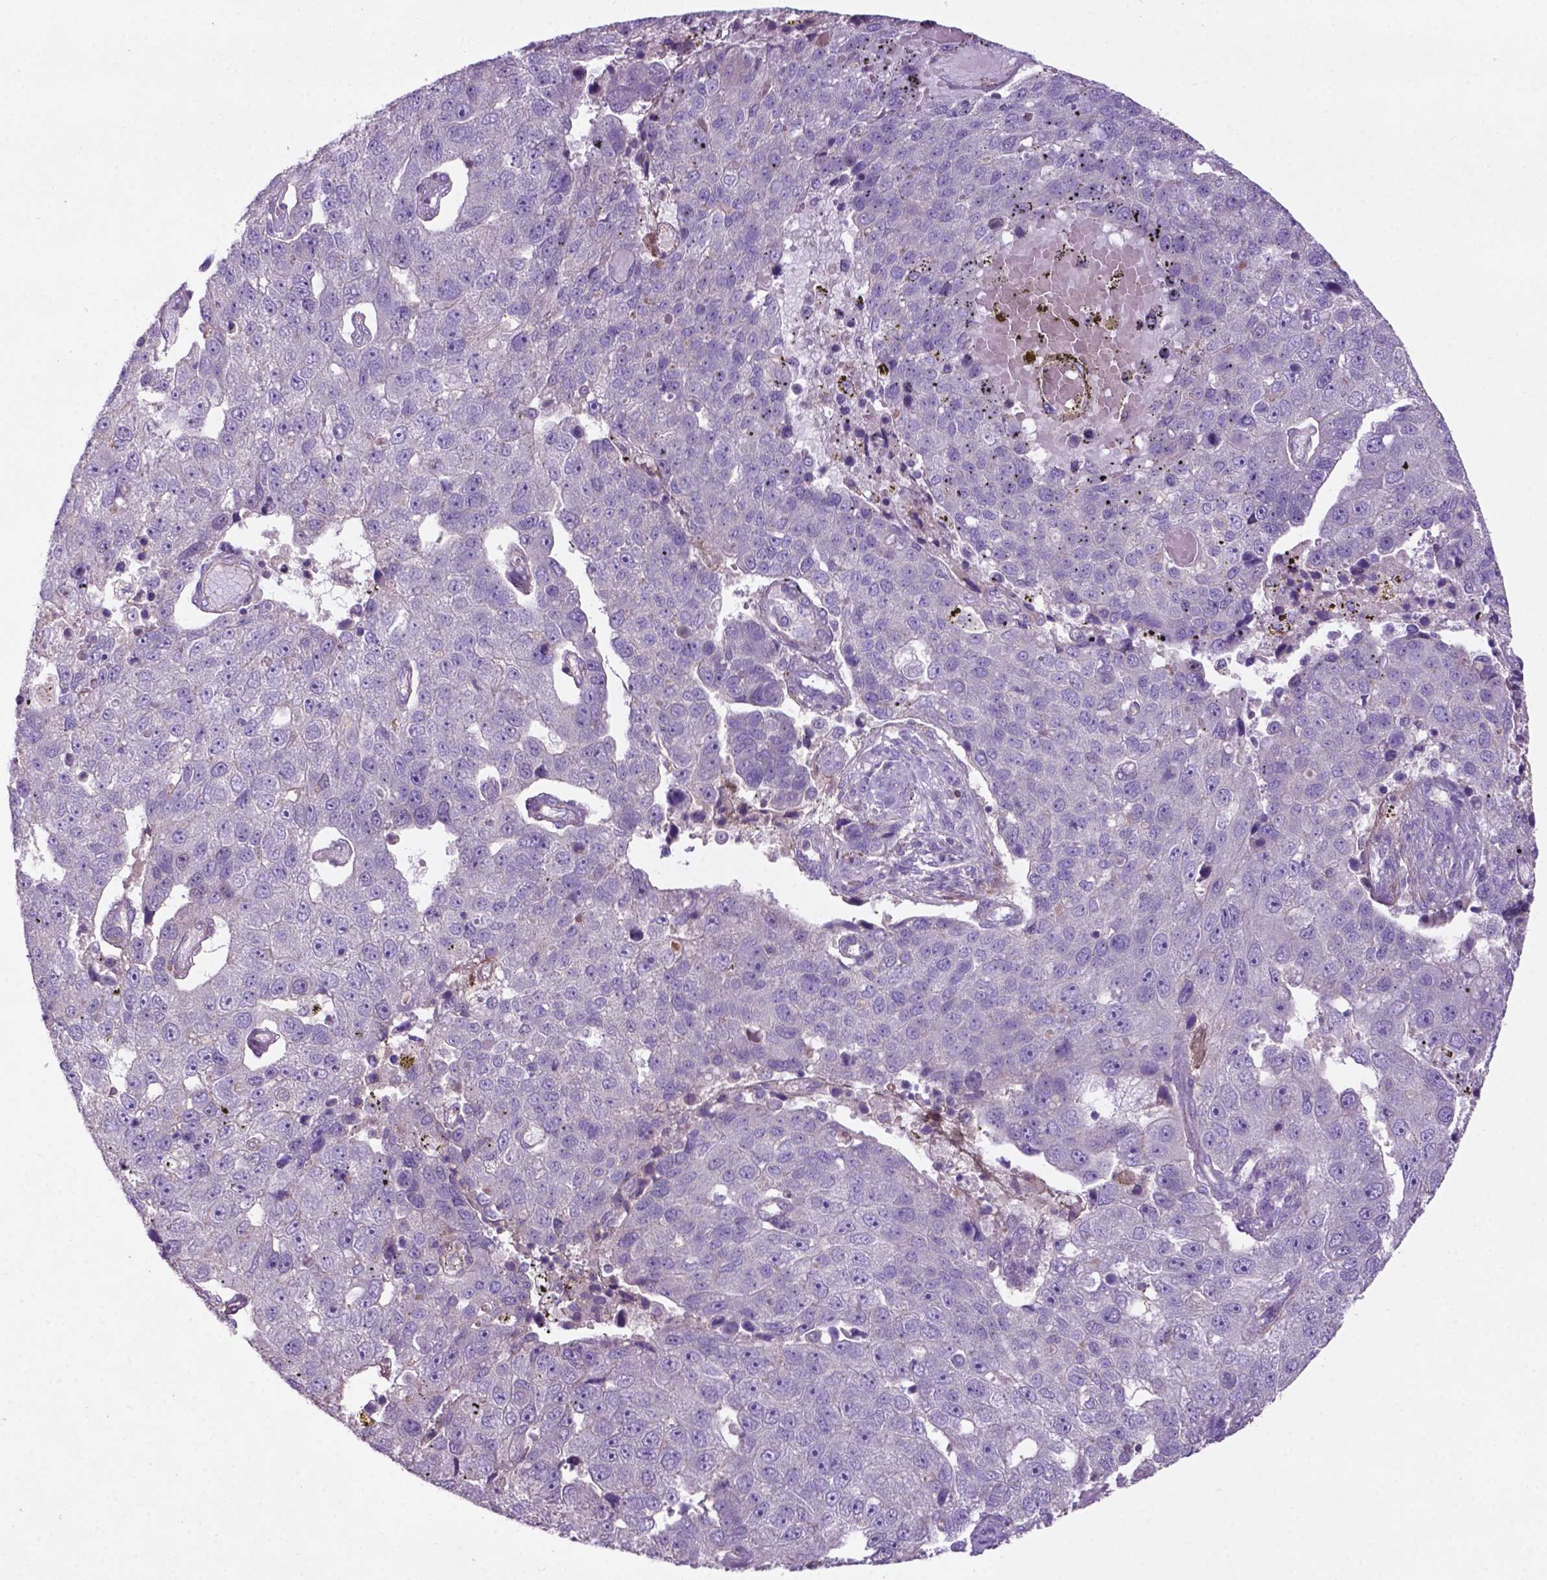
{"staining": {"intensity": "negative", "quantity": "none", "location": "none"}, "tissue": "pancreatic cancer", "cell_type": "Tumor cells", "image_type": "cancer", "snomed": [{"axis": "morphology", "description": "Adenocarcinoma, NOS"}, {"axis": "topography", "description": "Pancreas"}], "caption": "Tumor cells are negative for protein expression in human pancreatic cancer (adenocarcinoma).", "gene": "BMP4", "patient": {"sex": "female", "age": 61}}